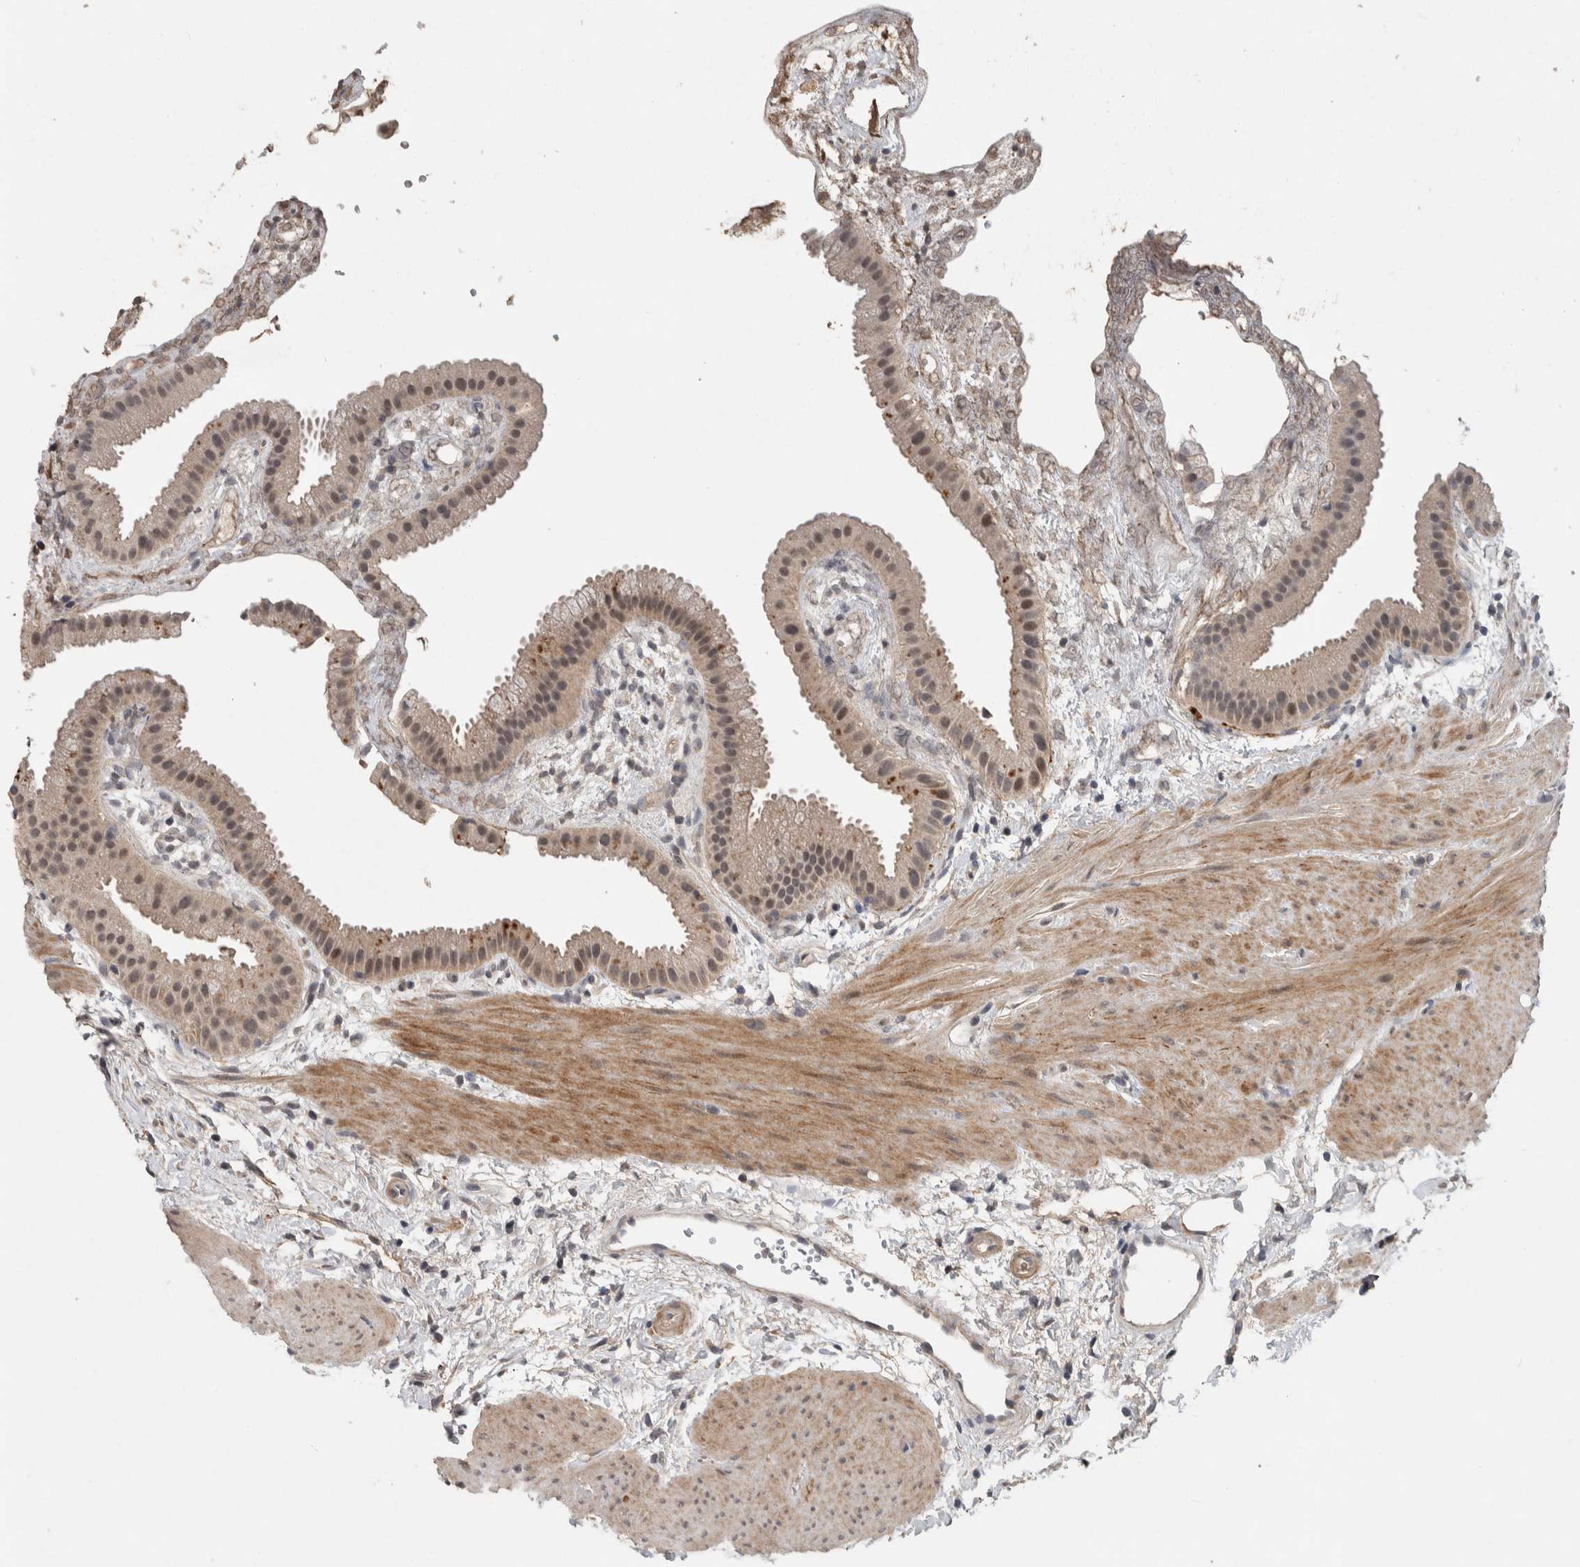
{"staining": {"intensity": "moderate", "quantity": "<25%", "location": "cytoplasmic/membranous,nuclear"}, "tissue": "gallbladder", "cell_type": "Glandular cells", "image_type": "normal", "snomed": [{"axis": "morphology", "description": "Normal tissue, NOS"}, {"axis": "topography", "description": "Gallbladder"}], "caption": "Glandular cells demonstrate low levels of moderate cytoplasmic/membranous,nuclear positivity in about <25% of cells in benign gallbladder. (DAB IHC with brightfield microscopy, high magnification).", "gene": "CHRM3", "patient": {"sex": "female", "age": 64}}